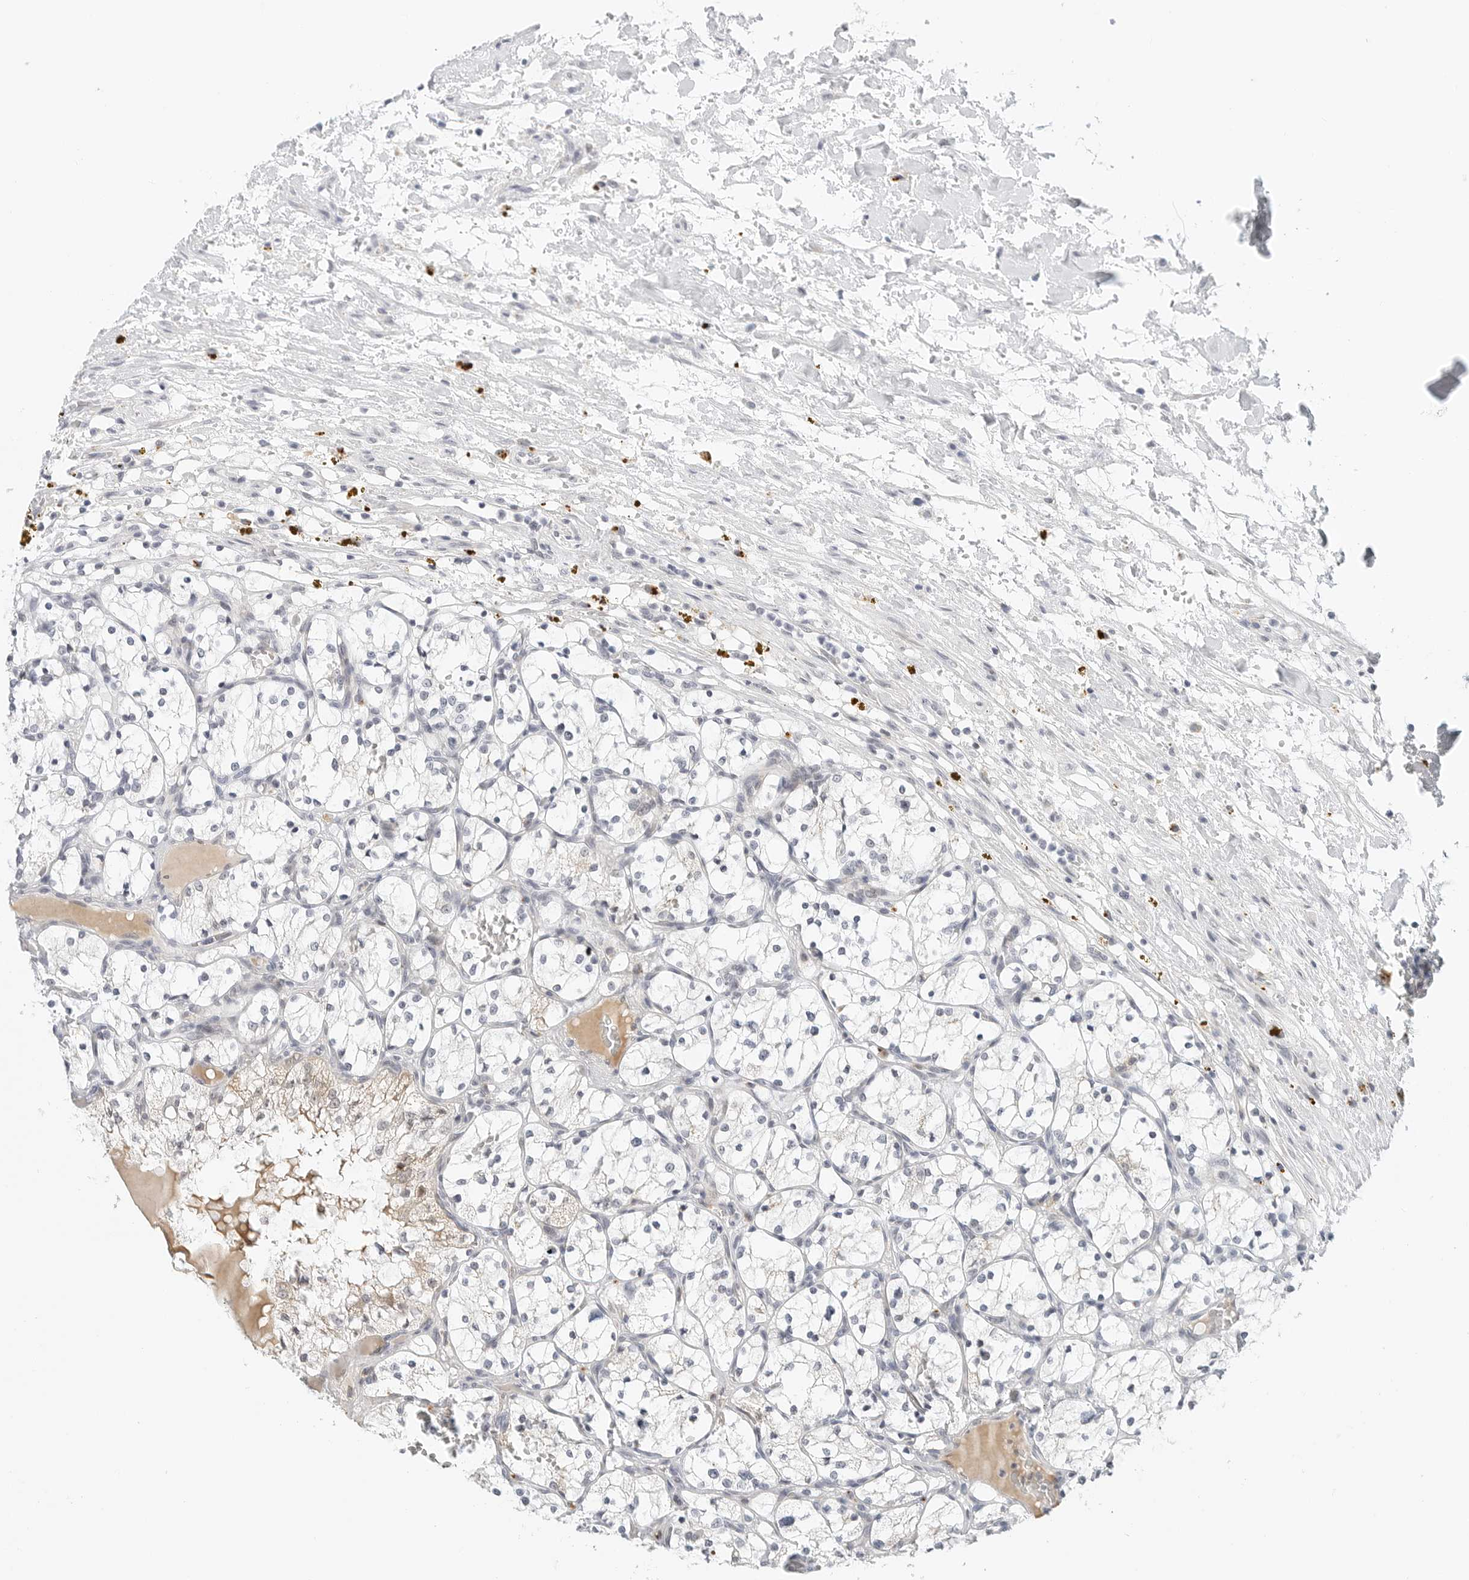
{"staining": {"intensity": "negative", "quantity": "none", "location": "none"}, "tissue": "renal cancer", "cell_type": "Tumor cells", "image_type": "cancer", "snomed": [{"axis": "morphology", "description": "Adenocarcinoma, NOS"}, {"axis": "topography", "description": "Kidney"}], "caption": "Adenocarcinoma (renal) stained for a protein using IHC shows no expression tumor cells.", "gene": "TSEN2", "patient": {"sex": "female", "age": 69}}